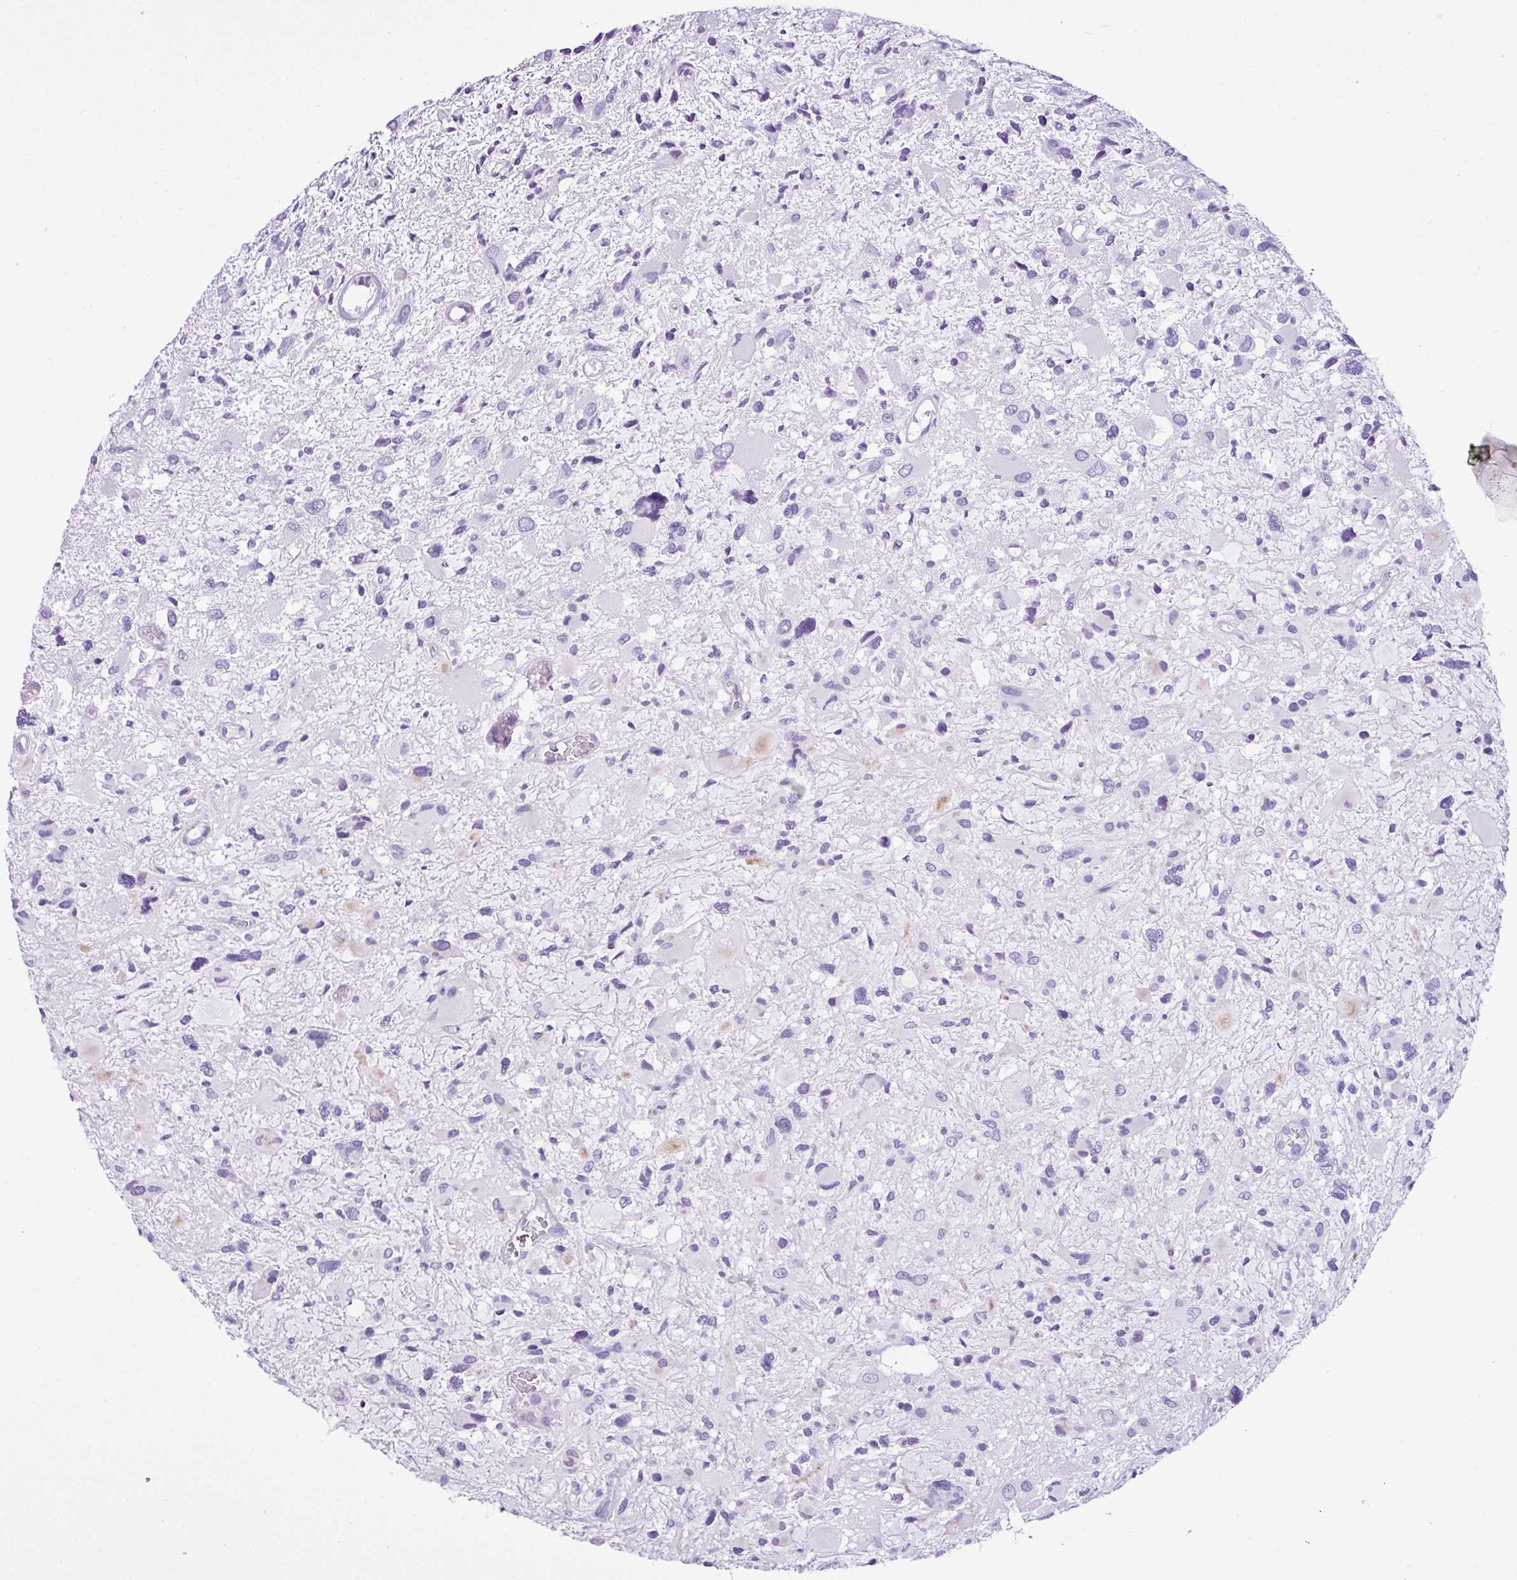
{"staining": {"intensity": "negative", "quantity": "none", "location": "none"}, "tissue": "glioma", "cell_type": "Tumor cells", "image_type": "cancer", "snomed": [{"axis": "morphology", "description": "Glioma, malignant, High grade"}, {"axis": "topography", "description": "Brain"}], "caption": "High power microscopy photomicrograph of an immunohistochemistry micrograph of malignant glioma (high-grade), revealing no significant positivity in tumor cells.", "gene": "LILRB4", "patient": {"sex": "female", "age": 11}}